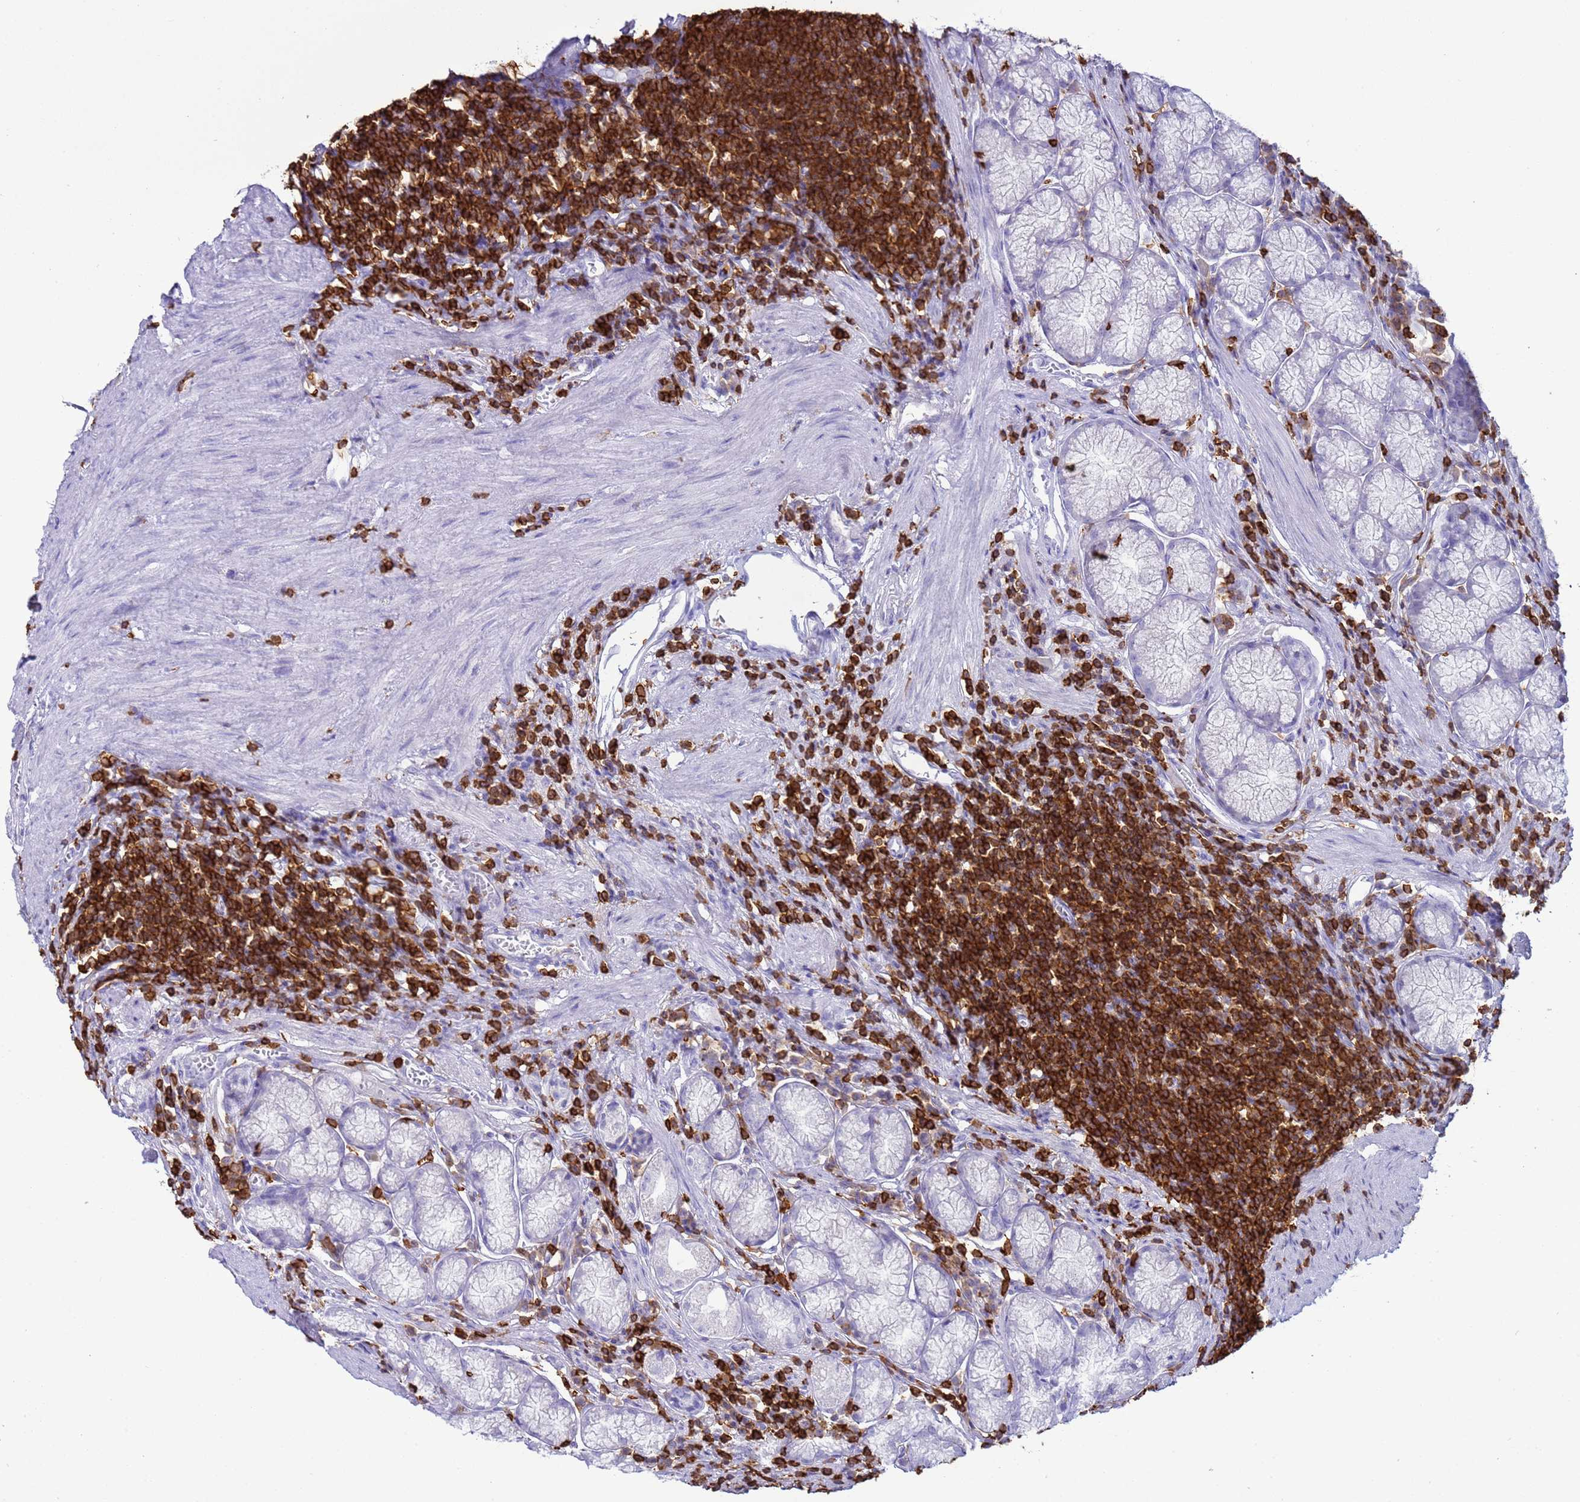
{"staining": {"intensity": "negative", "quantity": "none", "location": "none"}, "tissue": "stomach", "cell_type": "Glandular cells", "image_type": "normal", "snomed": [{"axis": "morphology", "description": "Normal tissue, NOS"}, {"axis": "topography", "description": "Stomach"}], "caption": "The micrograph displays no significant positivity in glandular cells of stomach. (DAB (3,3'-diaminobenzidine) immunohistochemistry (IHC) with hematoxylin counter stain).", "gene": "IRF5", "patient": {"sex": "male", "age": 55}}